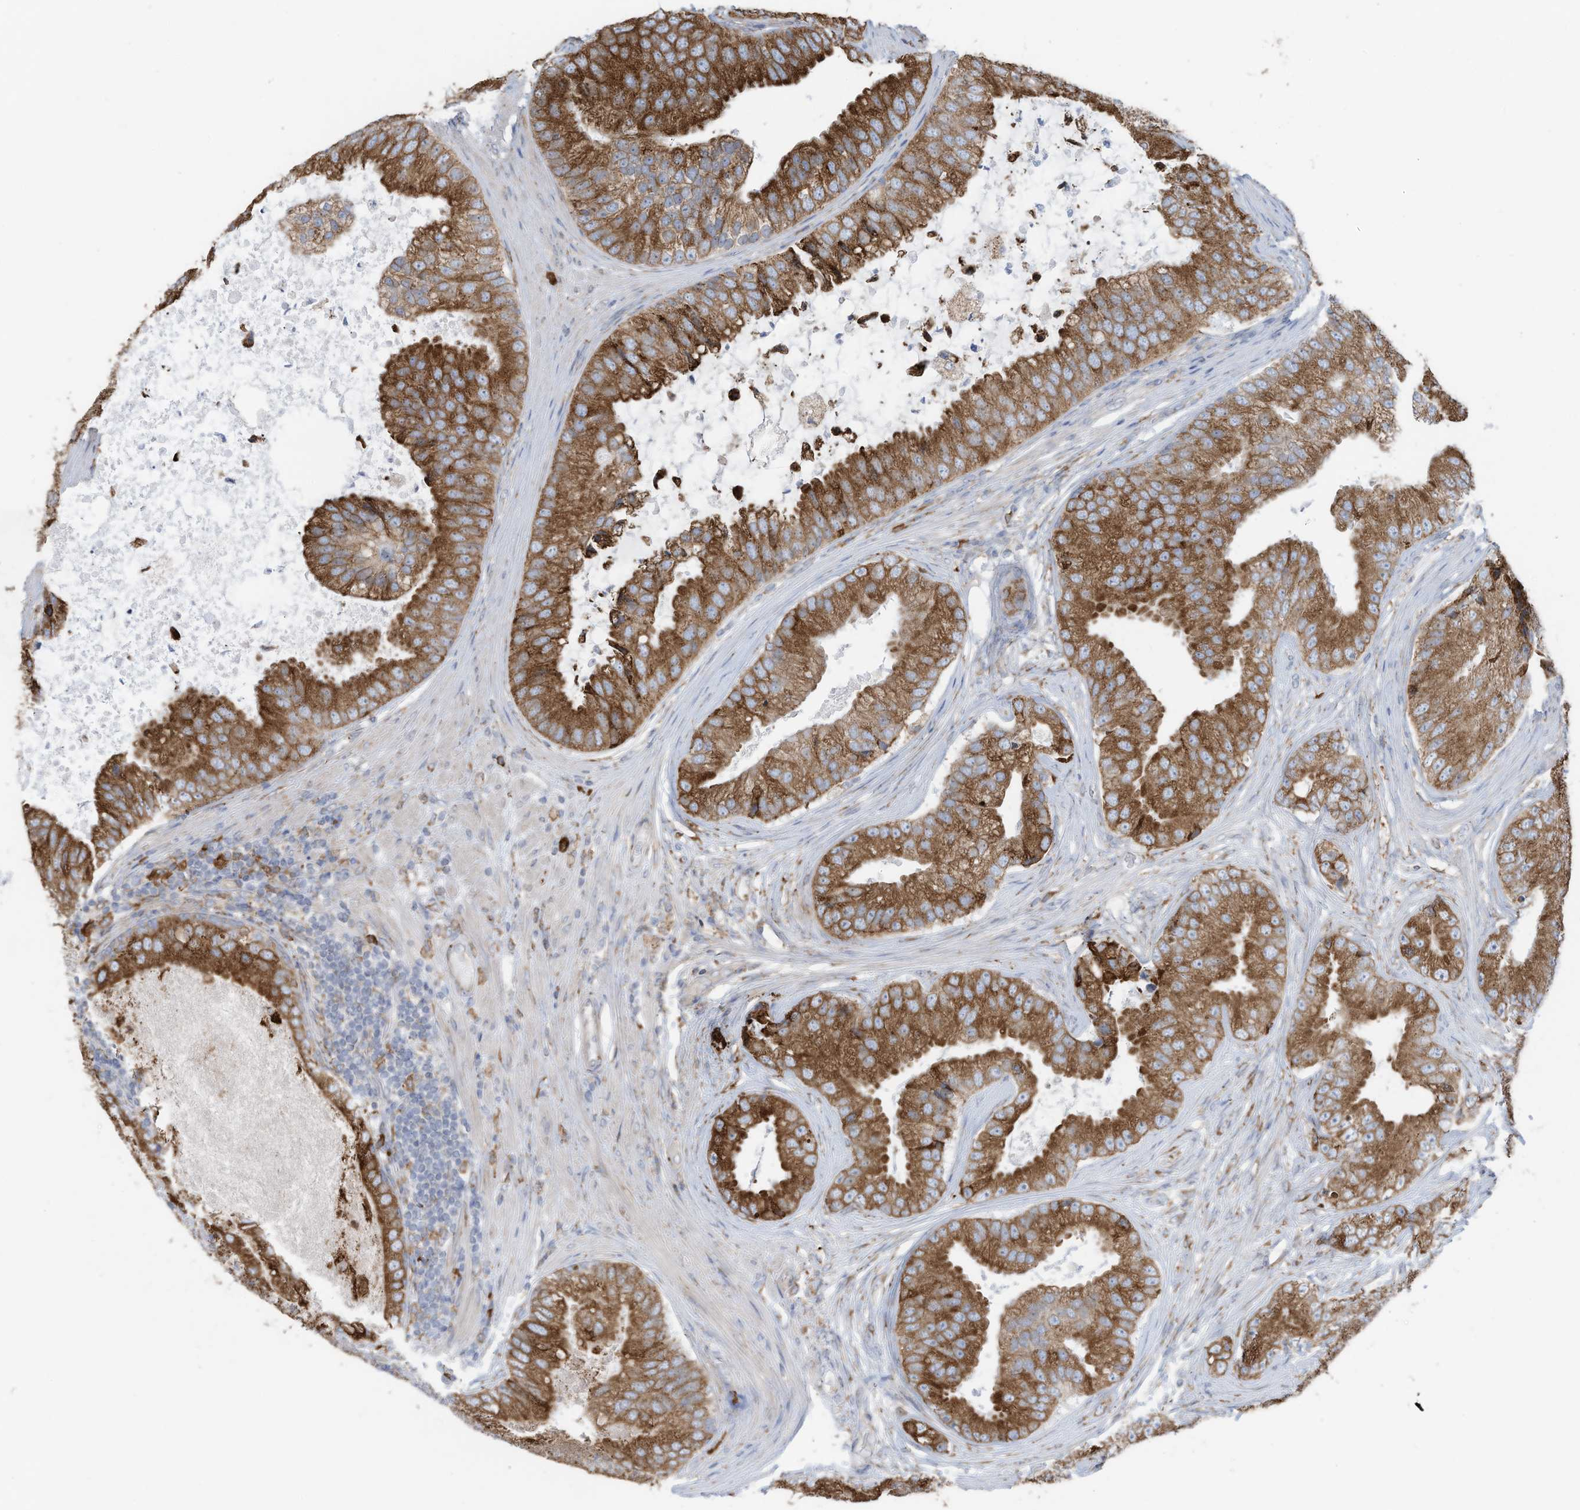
{"staining": {"intensity": "moderate", "quantity": ">75%", "location": "cytoplasmic/membranous"}, "tissue": "prostate cancer", "cell_type": "Tumor cells", "image_type": "cancer", "snomed": [{"axis": "morphology", "description": "Adenocarcinoma, High grade"}, {"axis": "topography", "description": "Prostate"}], "caption": "A brown stain highlights moderate cytoplasmic/membranous positivity of a protein in human prostate high-grade adenocarcinoma tumor cells. (DAB = brown stain, brightfield microscopy at high magnification).", "gene": "ZNF354C", "patient": {"sex": "male", "age": 70}}